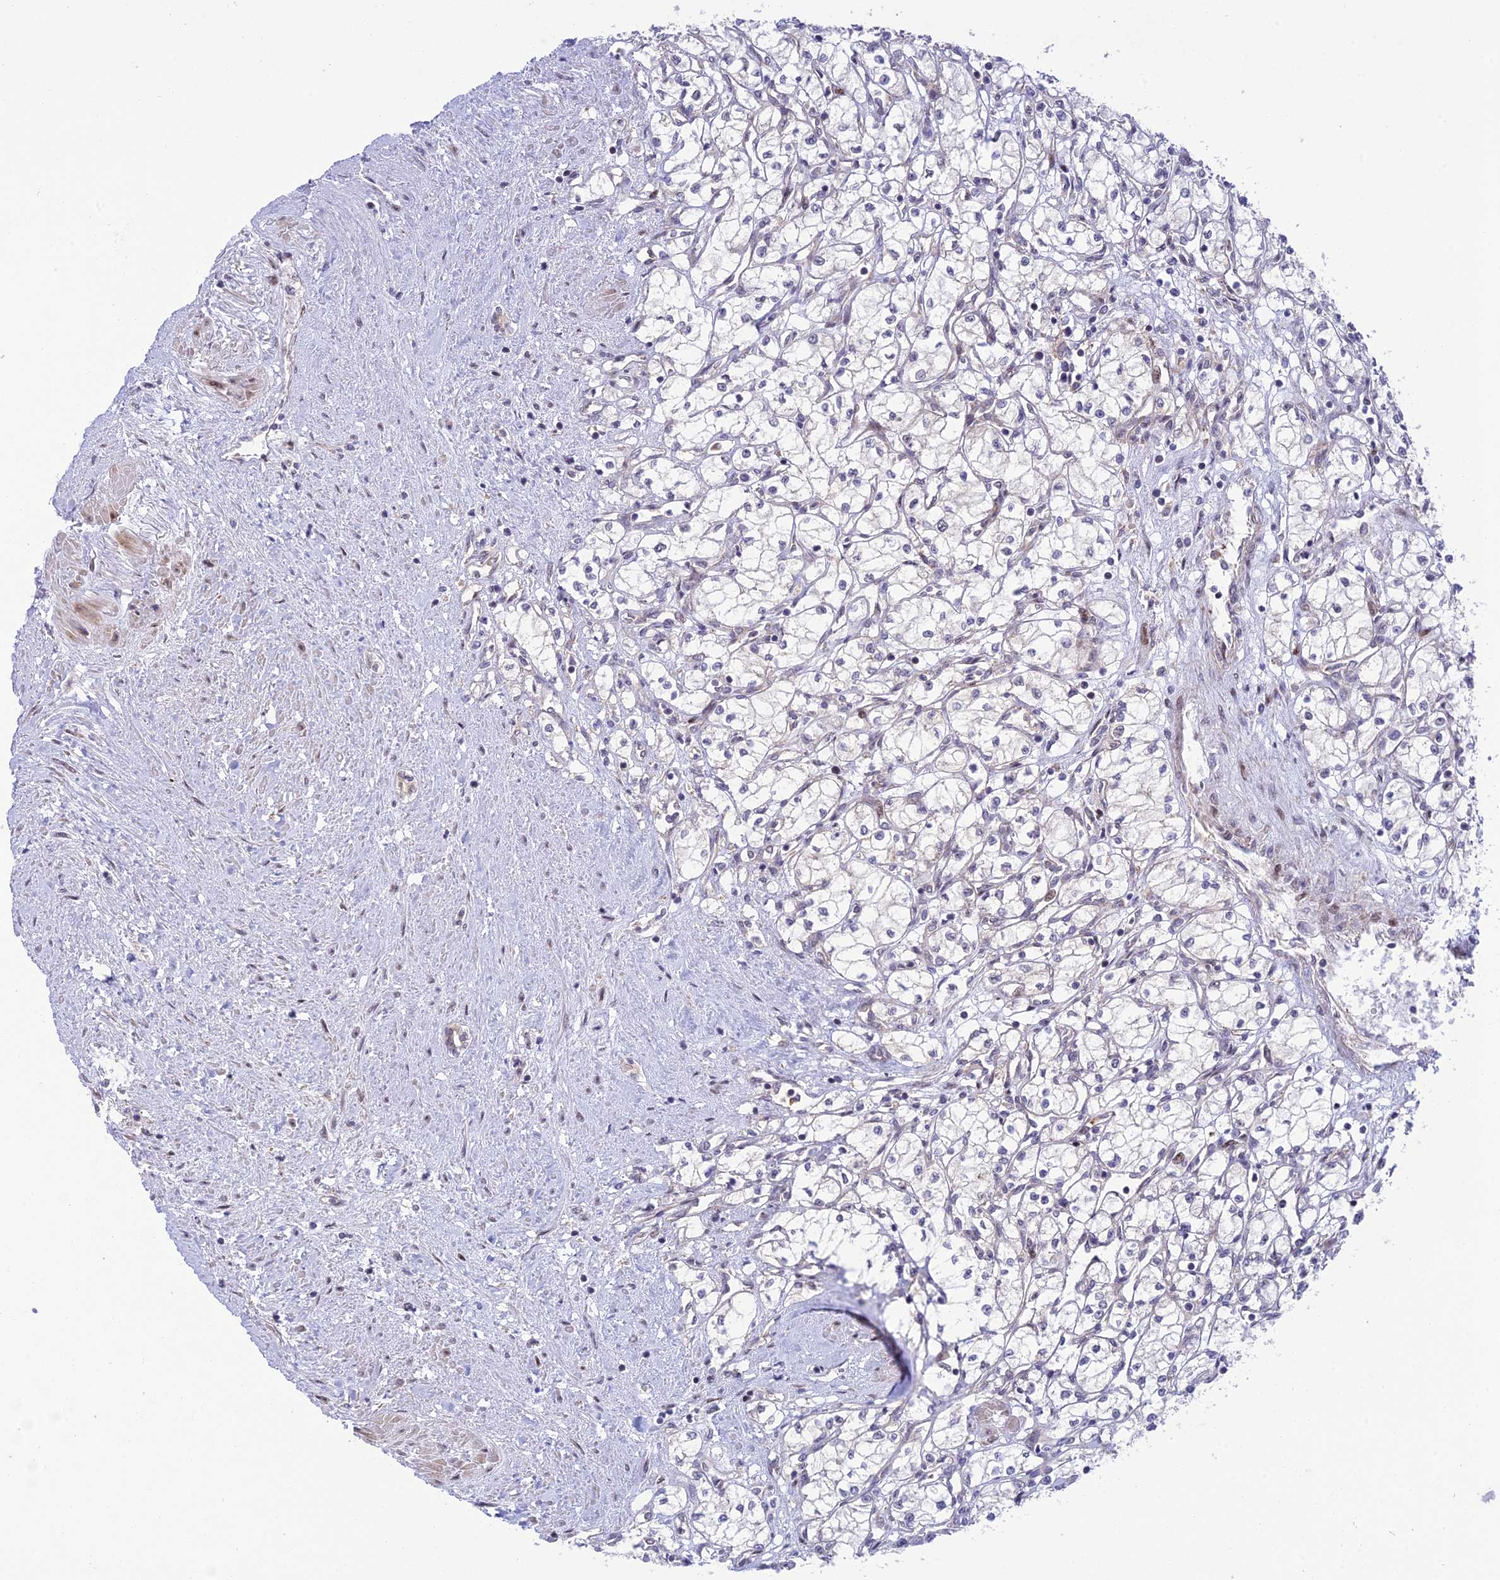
{"staining": {"intensity": "negative", "quantity": "none", "location": "none"}, "tissue": "renal cancer", "cell_type": "Tumor cells", "image_type": "cancer", "snomed": [{"axis": "morphology", "description": "Adenocarcinoma, NOS"}, {"axis": "topography", "description": "Kidney"}], "caption": "An image of human adenocarcinoma (renal) is negative for staining in tumor cells. (DAB immunohistochemistry (IHC) with hematoxylin counter stain).", "gene": "ZNF584", "patient": {"sex": "male", "age": 59}}